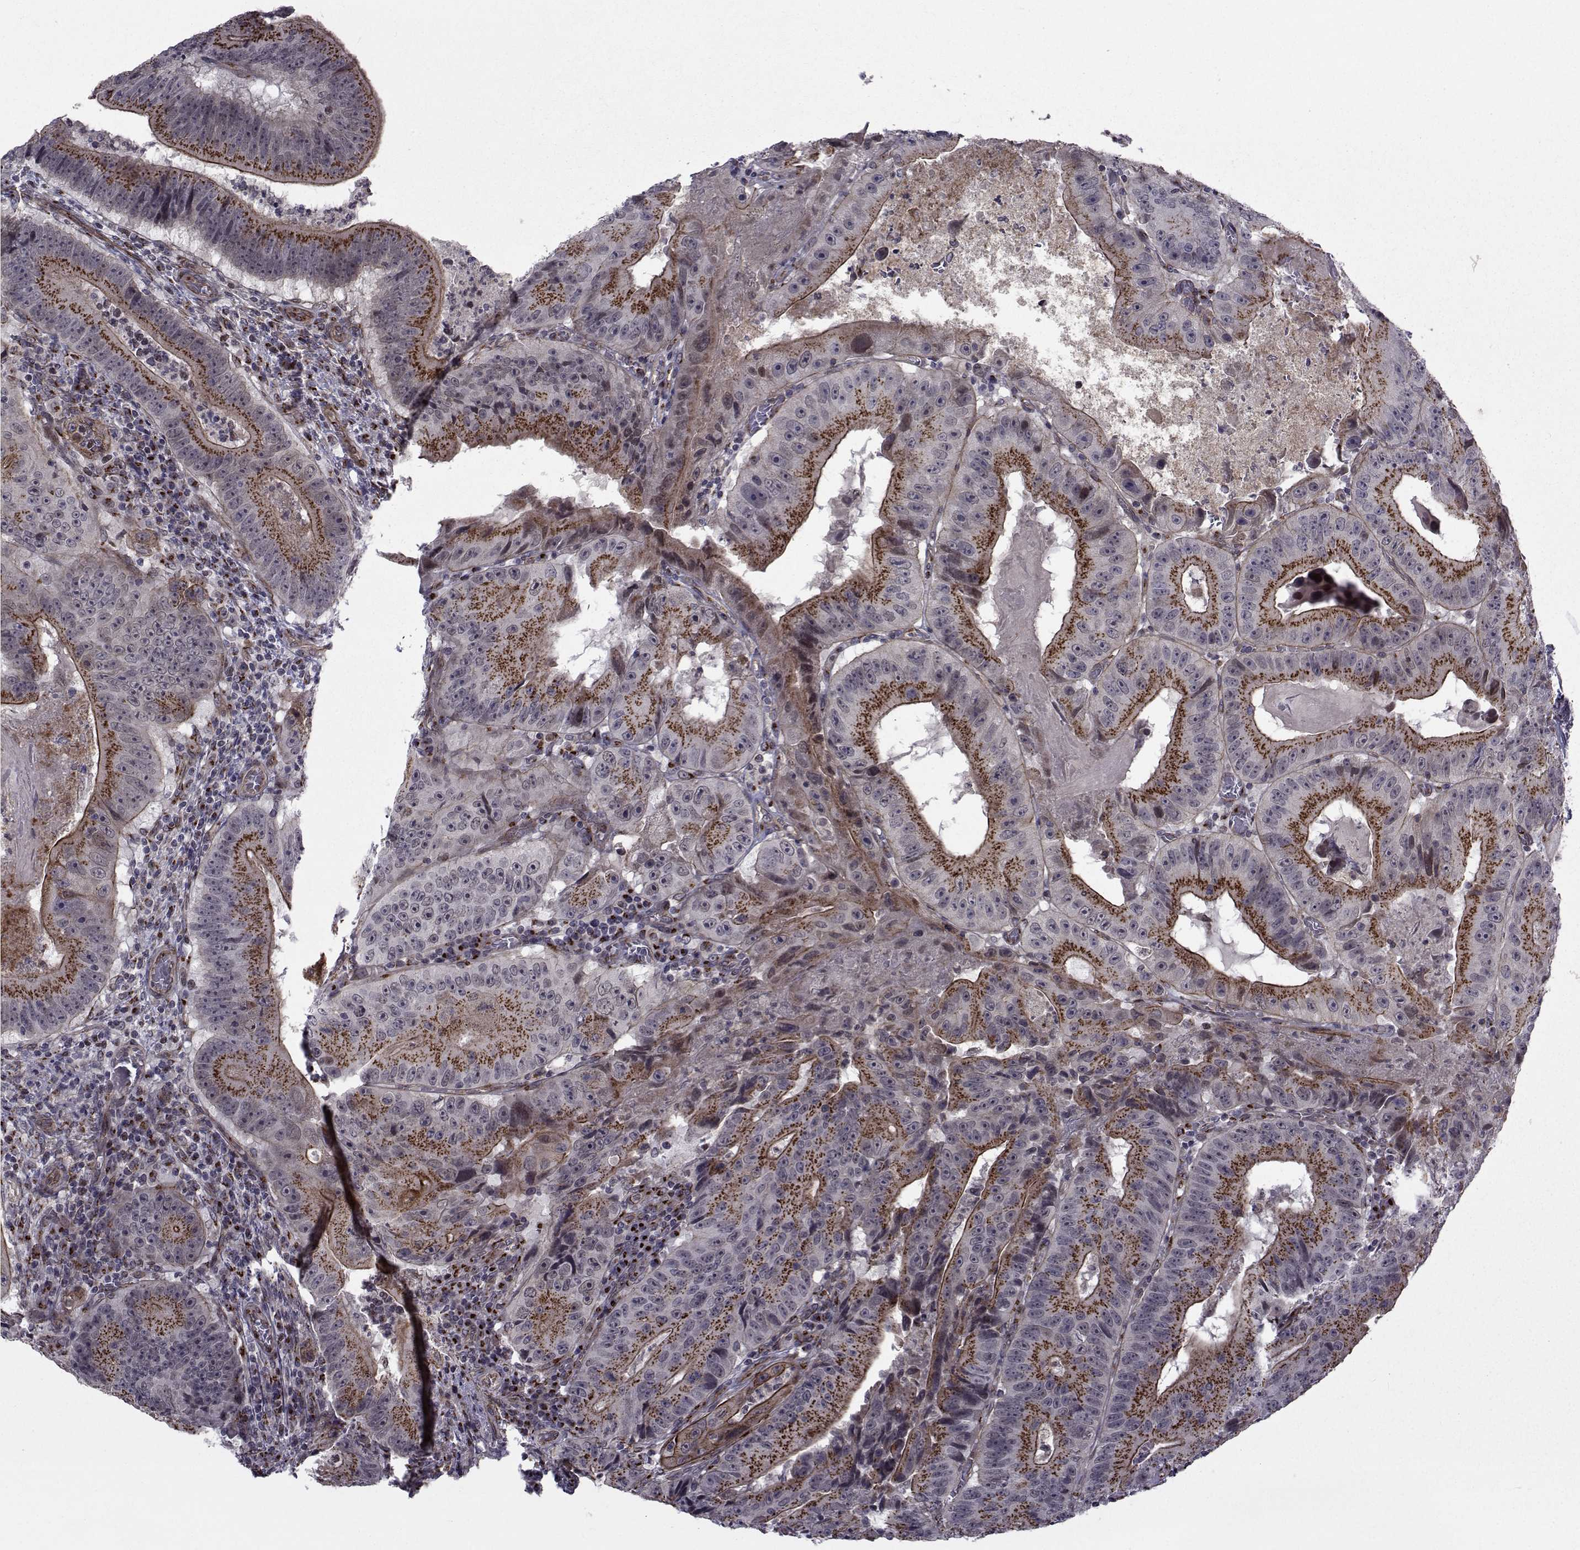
{"staining": {"intensity": "strong", "quantity": "25%-75%", "location": "cytoplasmic/membranous"}, "tissue": "colorectal cancer", "cell_type": "Tumor cells", "image_type": "cancer", "snomed": [{"axis": "morphology", "description": "Adenocarcinoma, NOS"}, {"axis": "topography", "description": "Colon"}], "caption": "Immunohistochemical staining of adenocarcinoma (colorectal) exhibits strong cytoplasmic/membranous protein positivity in about 25%-75% of tumor cells. The staining is performed using DAB (3,3'-diaminobenzidine) brown chromogen to label protein expression. The nuclei are counter-stained blue using hematoxylin.", "gene": "ATP6V1C2", "patient": {"sex": "female", "age": 86}}